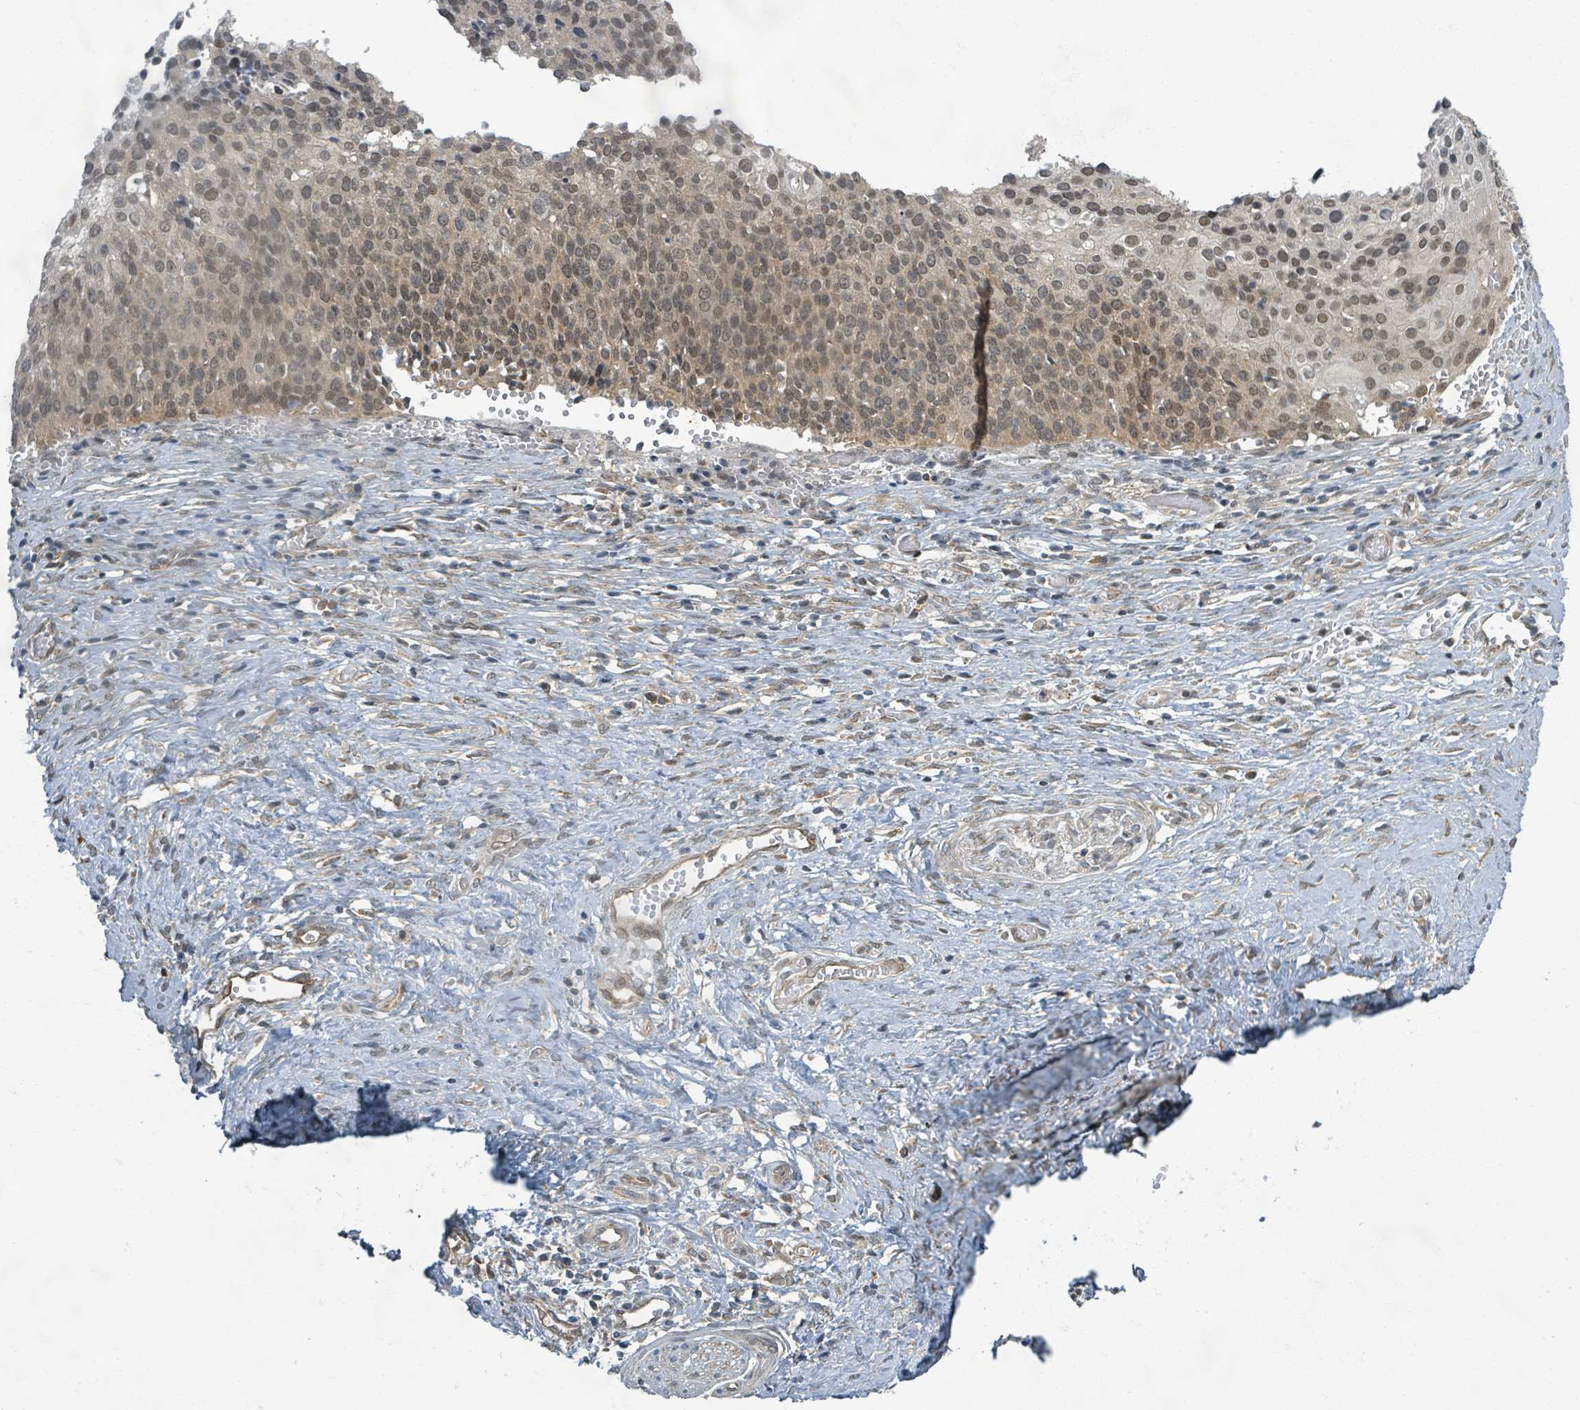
{"staining": {"intensity": "moderate", "quantity": ">75%", "location": "cytoplasmic/membranous,nuclear"}, "tissue": "cervical cancer", "cell_type": "Tumor cells", "image_type": "cancer", "snomed": [{"axis": "morphology", "description": "Squamous cell carcinoma, NOS"}, {"axis": "topography", "description": "Cervix"}], "caption": "Cervical cancer (squamous cell carcinoma) stained with a brown dye exhibits moderate cytoplasmic/membranous and nuclear positive expression in approximately >75% of tumor cells.", "gene": "INTS15", "patient": {"sex": "female", "age": 44}}